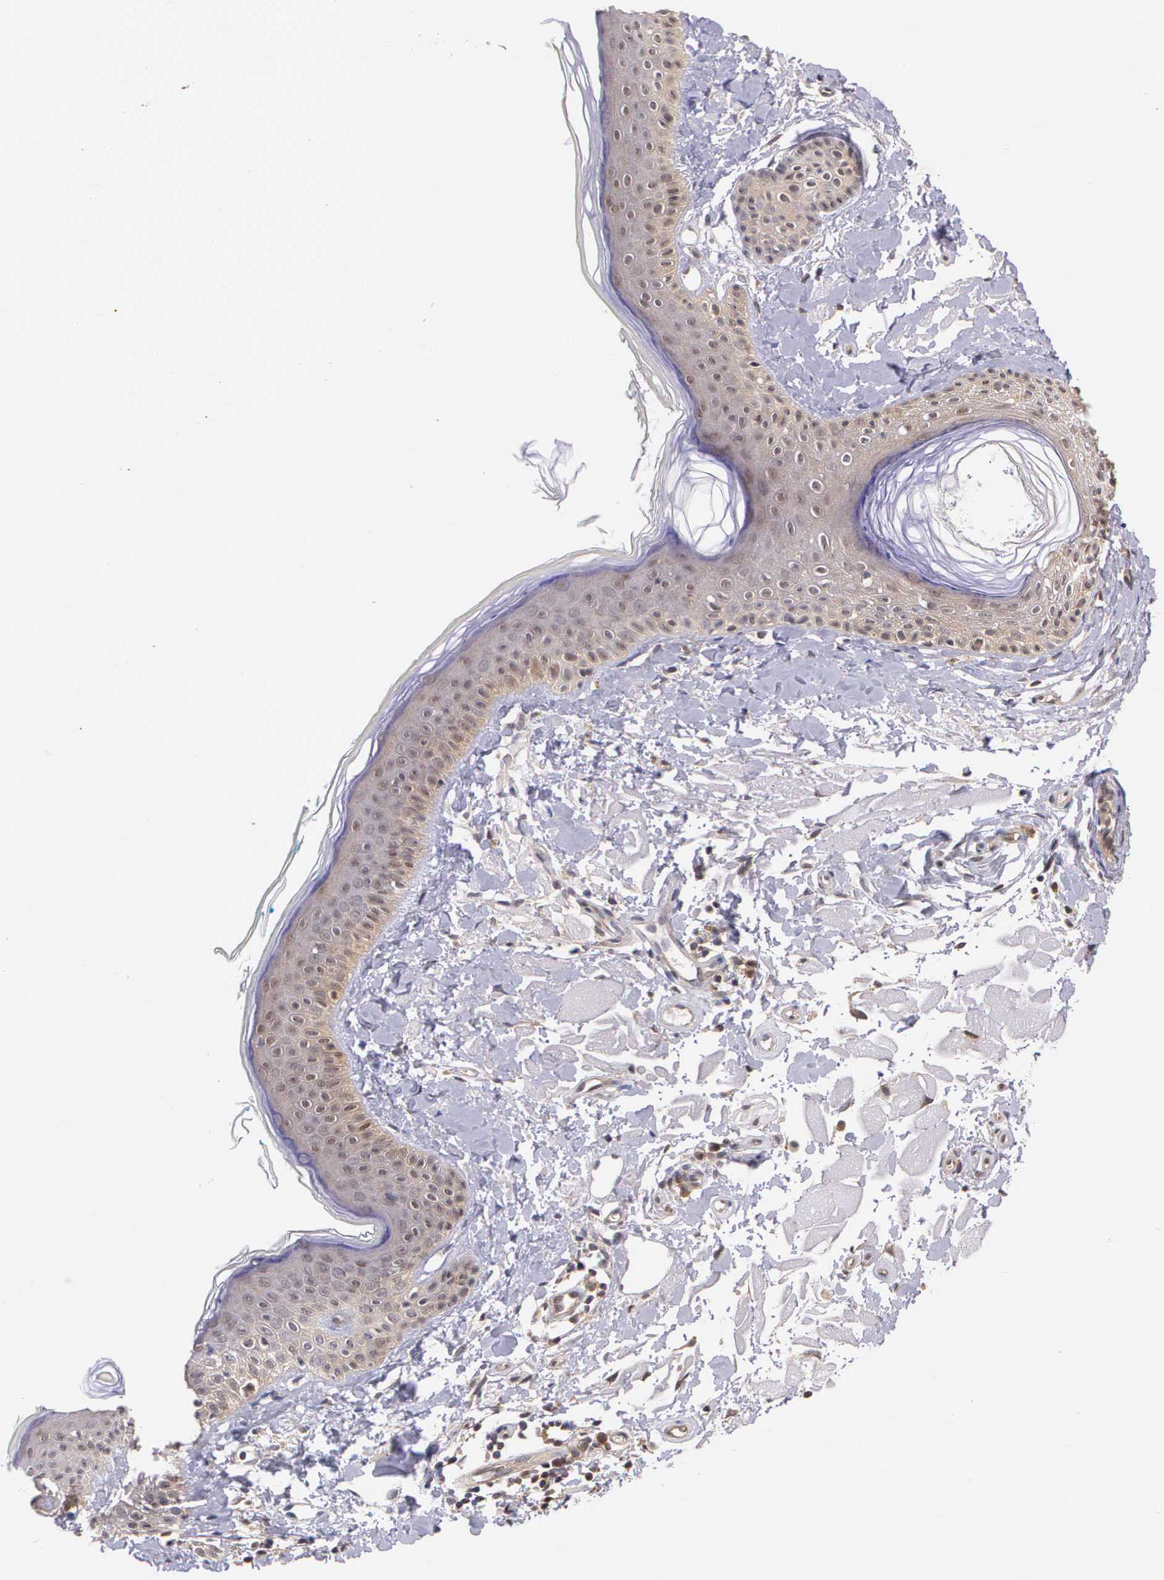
{"staining": {"intensity": "moderate", "quantity": ">75%", "location": "cytoplasmic/membranous"}, "tissue": "skin", "cell_type": "Fibroblasts", "image_type": "normal", "snomed": [{"axis": "morphology", "description": "Normal tissue, NOS"}, {"axis": "topography", "description": "Skin"}], "caption": "DAB (3,3'-diaminobenzidine) immunohistochemical staining of benign human skin reveals moderate cytoplasmic/membranous protein staining in approximately >75% of fibroblasts.", "gene": "IGBP1P2", "patient": {"sex": "male", "age": 86}}